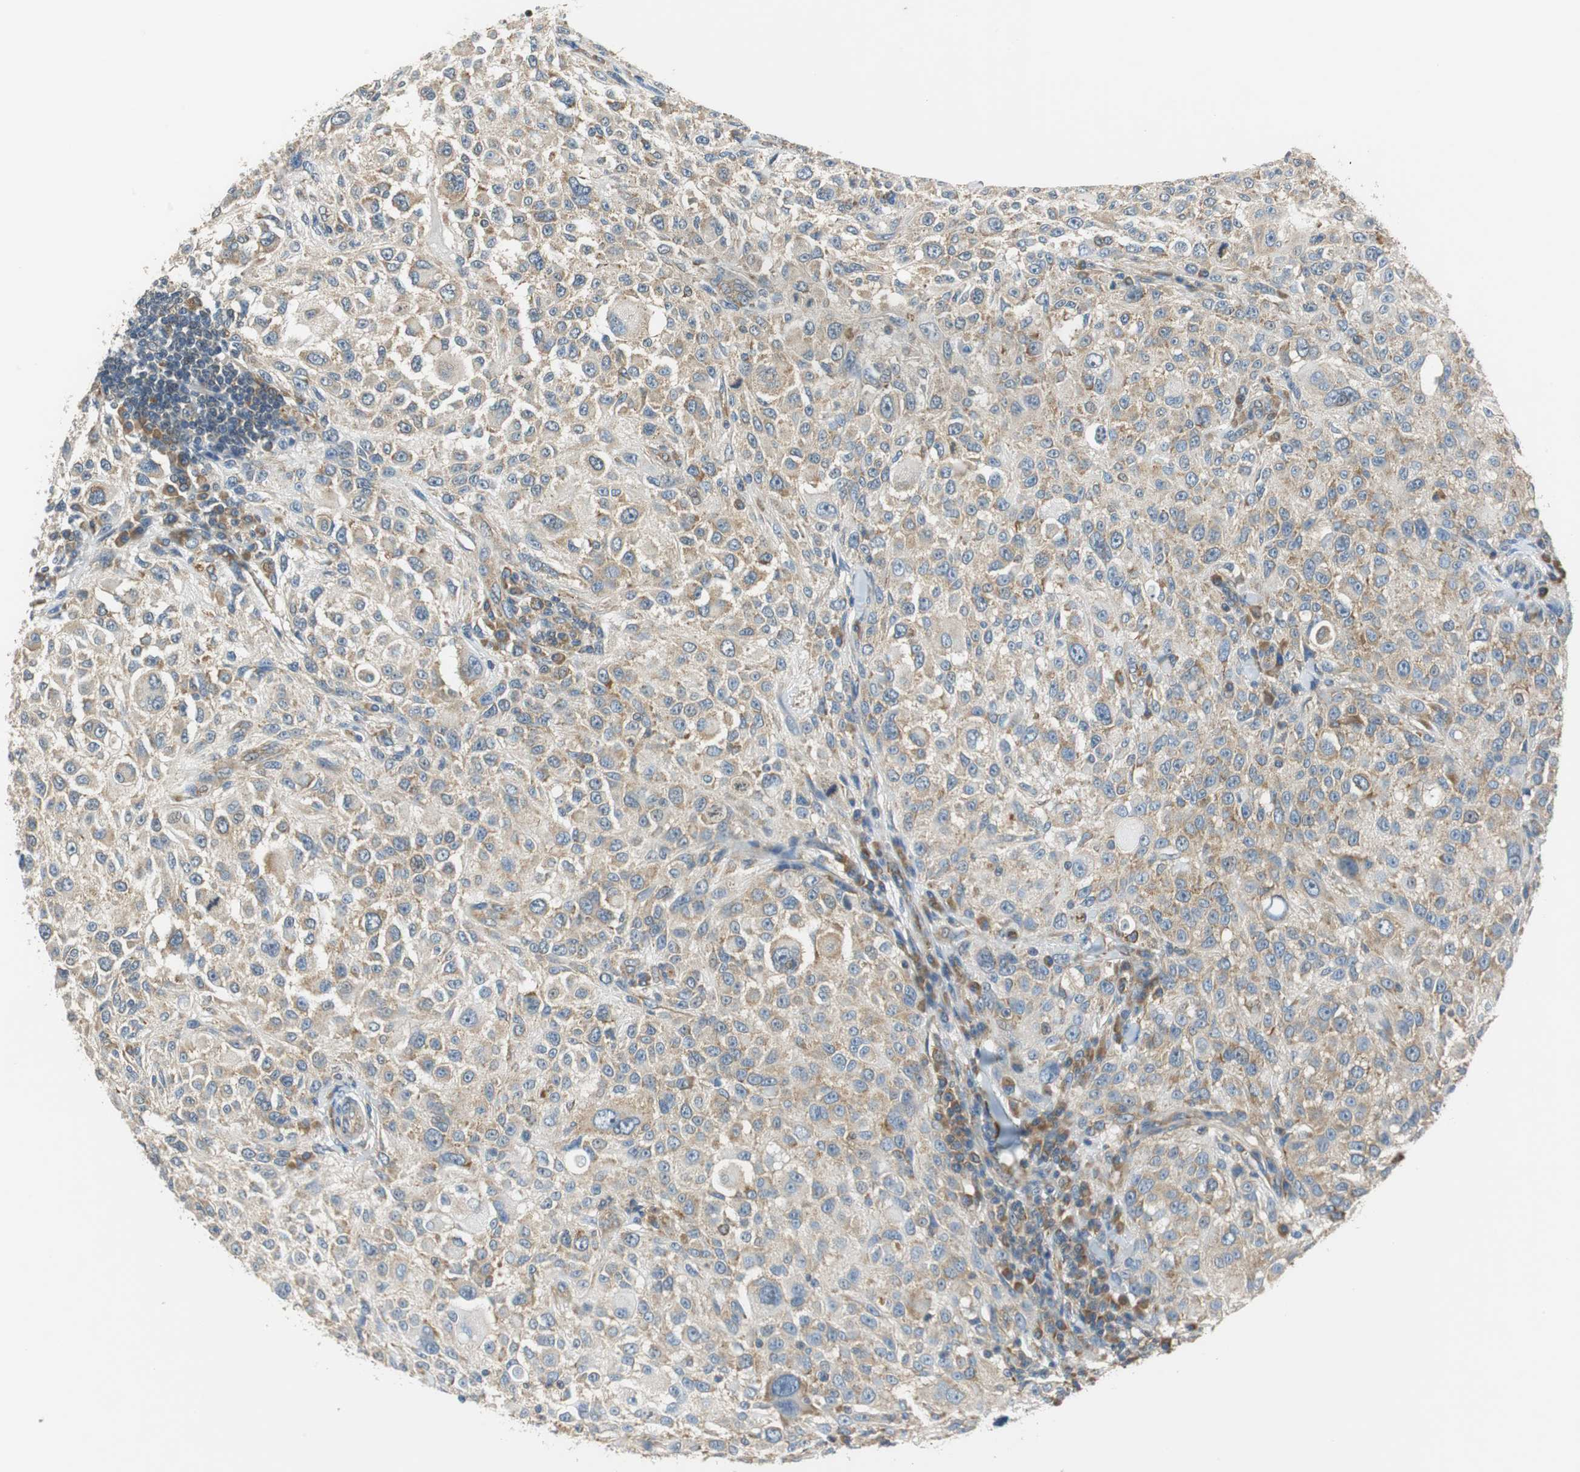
{"staining": {"intensity": "moderate", "quantity": ">75%", "location": "cytoplasmic/membranous"}, "tissue": "melanoma", "cell_type": "Tumor cells", "image_type": "cancer", "snomed": [{"axis": "morphology", "description": "Necrosis, NOS"}, {"axis": "morphology", "description": "Malignant melanoma, NOS"}, {"axis": "topography", "description": "Skin"}], "caption": "Human melanoma stained for a protein (brown) displays moderate cytoplasmic/membranous positive staining in approximately >75% of tumor cells.", "gene": "CNOT3", "patient": {"sex": "female", "age": 87}}